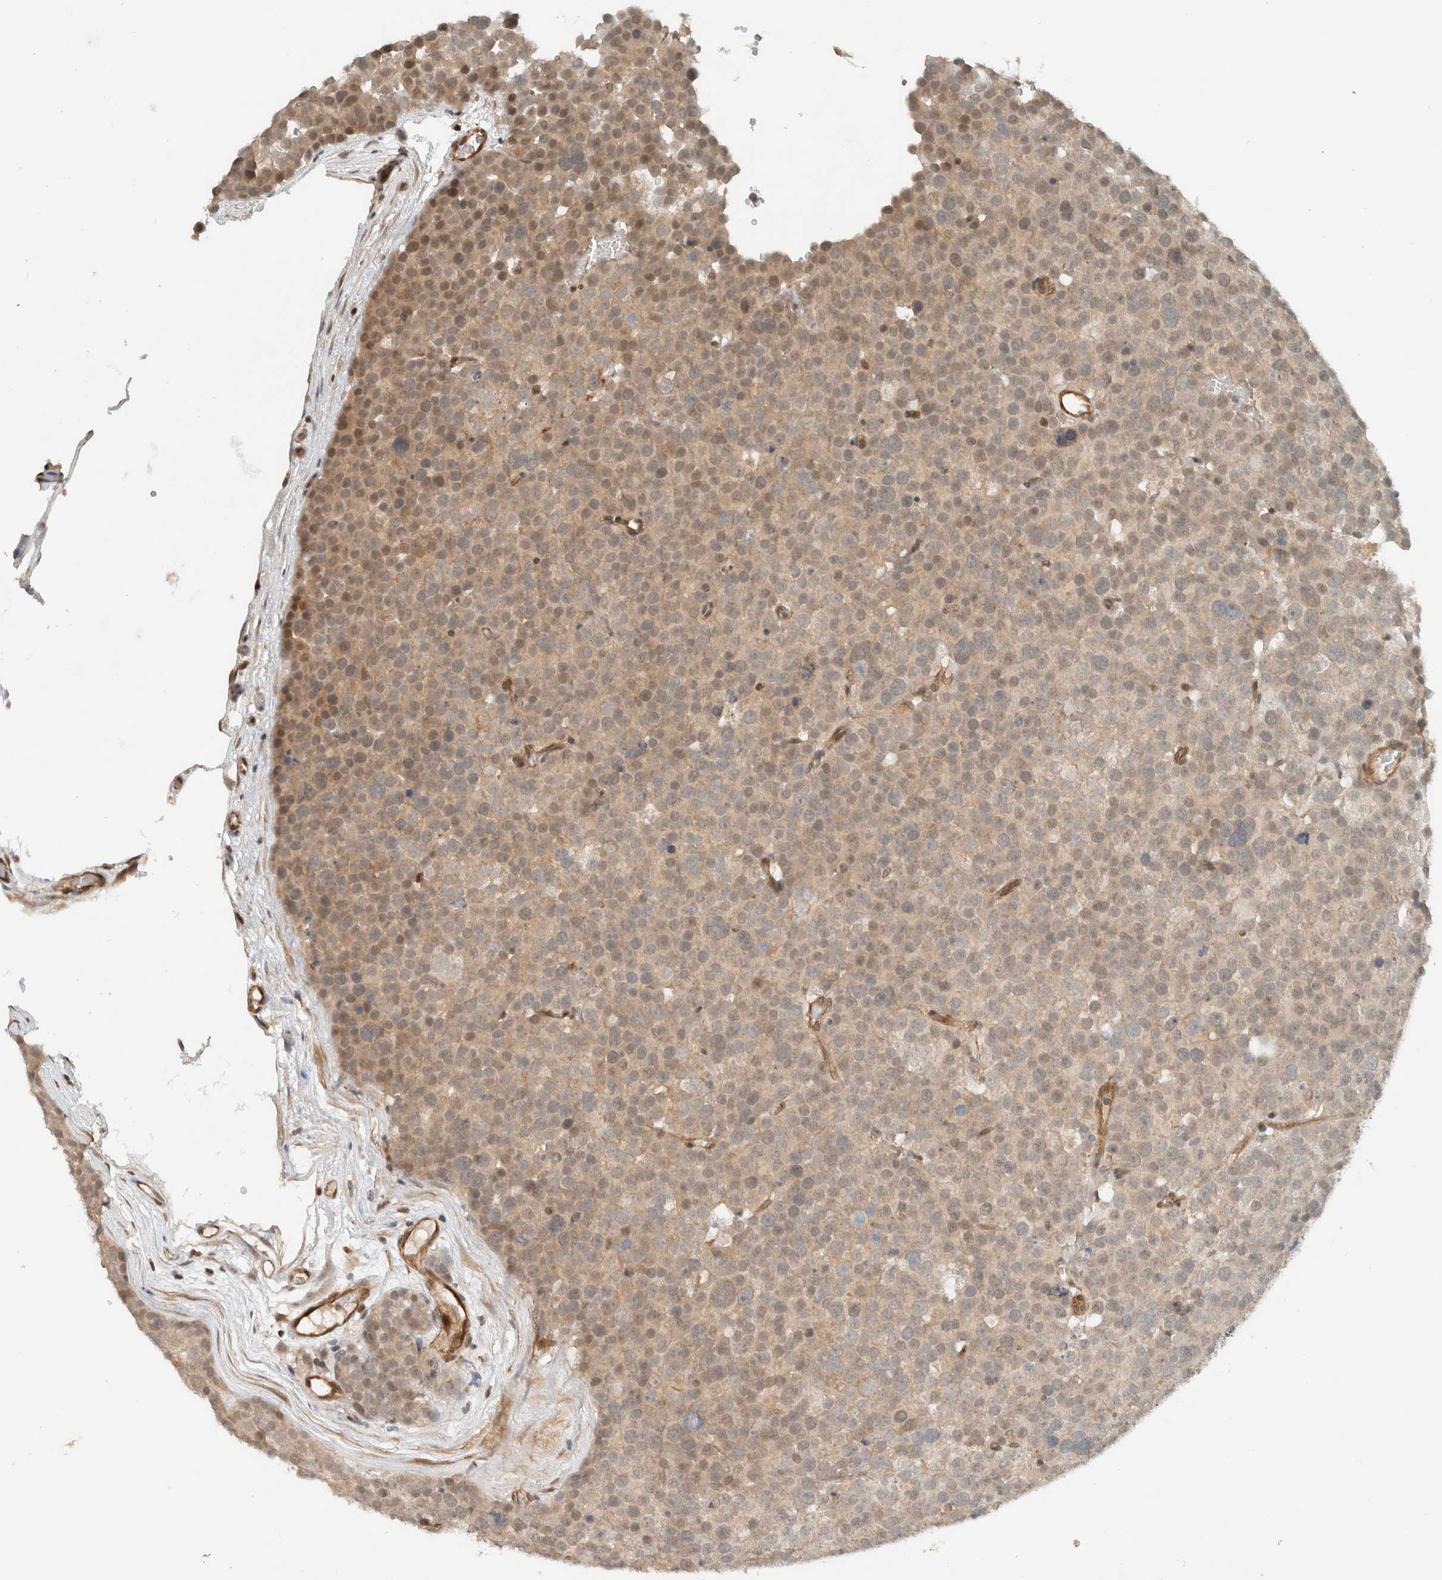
{"staining": {"intensity": "weak", "quantity": ">75%", "location": "cytoplasmic/membranous"}, "tissue": "testis cancer", "cell_type": "Tumor cells", "image_type": "cancer", "snomed": [{"axis": "morphology", "description": "Seminoma, NOS"}, {"axis": "topography", "description": "Testis"}], "caption": "Human seminoma (testis) stained with a protein marker displays weak staining in tumor cells.", "gene": "CAAP1", "patient": {"sex": "male", "age": 71}}